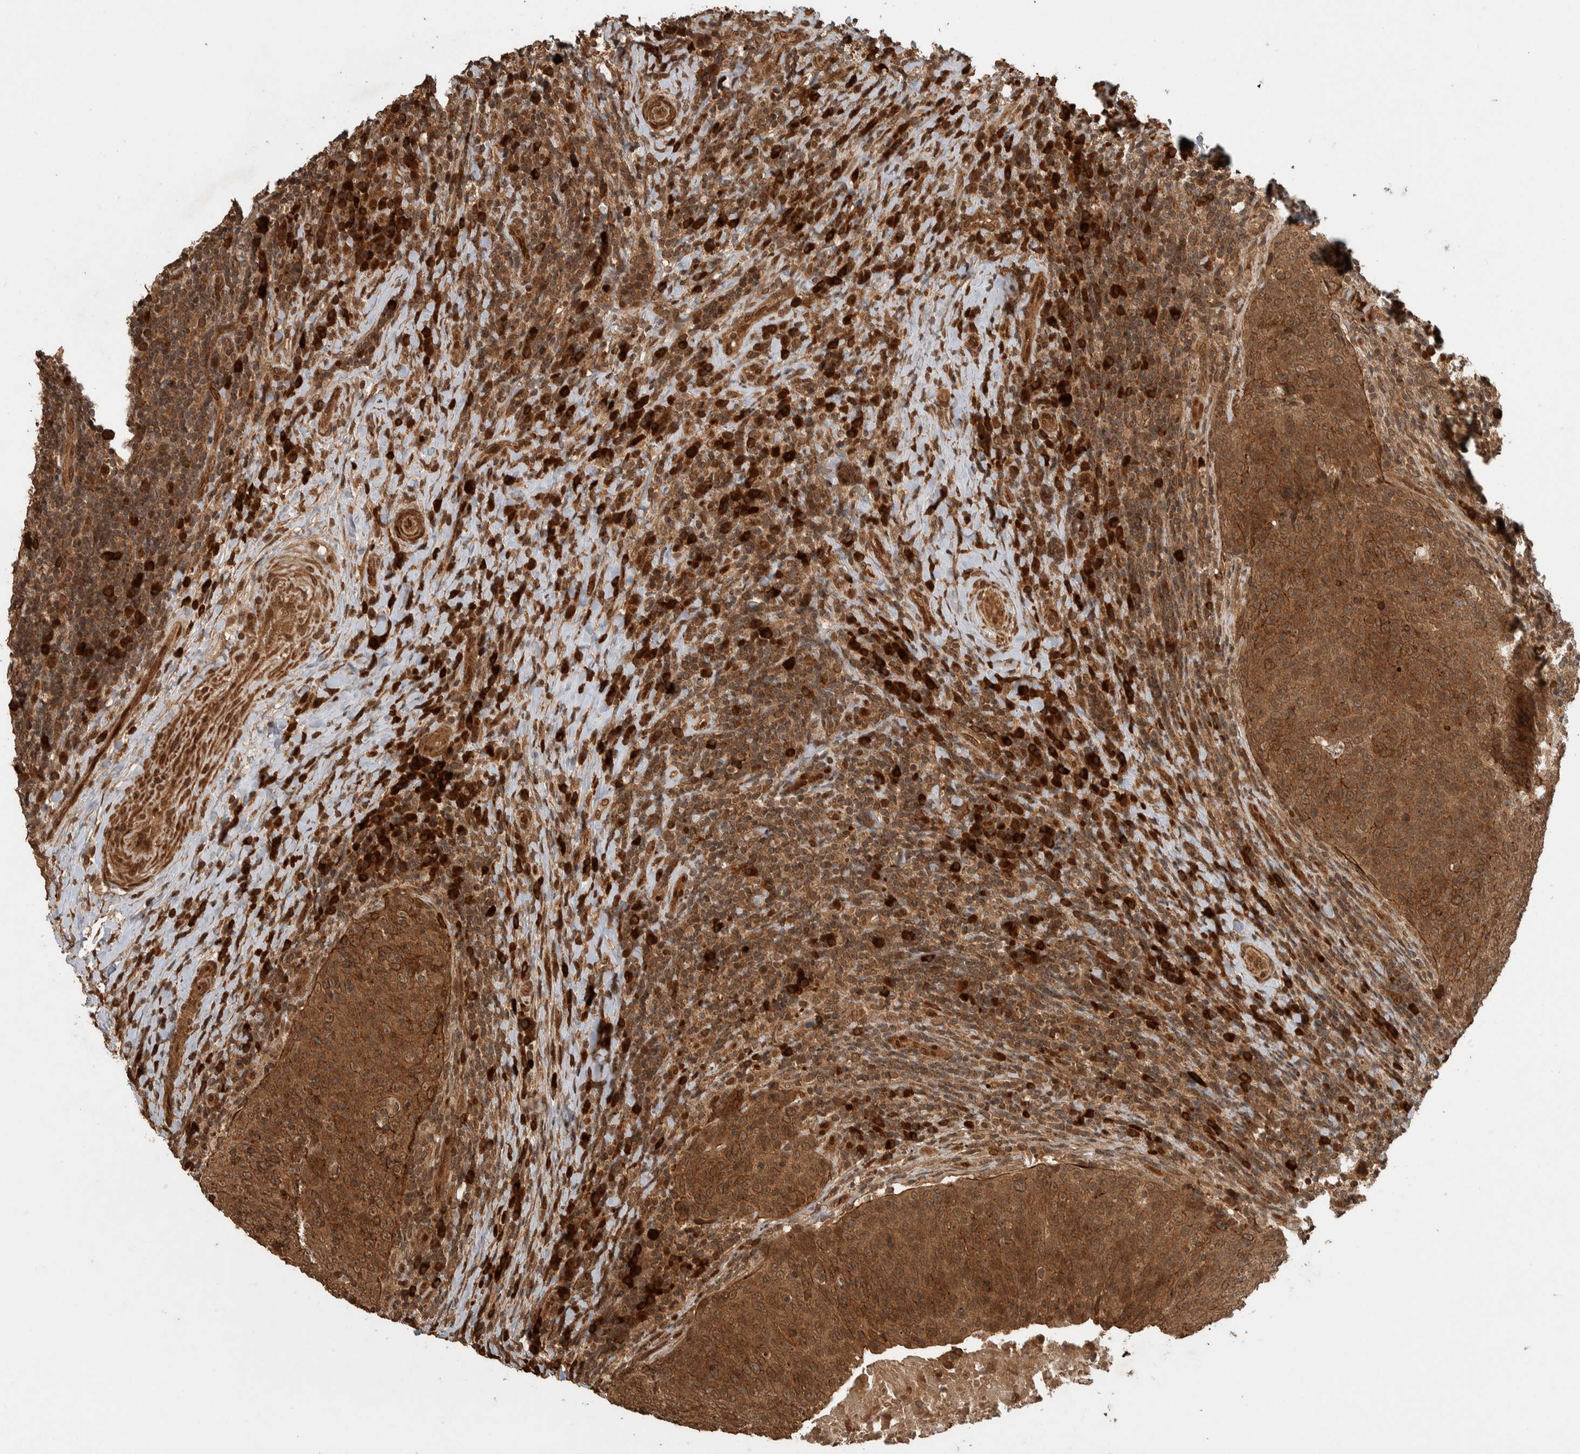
{"staining": {"intensity": "moderate", "quantity": ">75%", "location": "cytoplasmic/membranous"}, "tissue": "head and neck cancer", "cell_type": "Tumor cells", "image_type": "cancer", "snomed": [{"axis": "morphology", "description": "Squamous cell carcinoma, NOS"}, {"axis": "morphology", "description": "Squamous cell carcinoma, metastatic, NOS"}, {"axis": "topography", "description": "Lymph node"}, {"axis": "topography", "description": "Head-Neck"}], "caption": "Human head and neck cancer stained with a brown dye shows moderate cytoplasmic/membranous positive positivity in approximately >75% of tumor cells.", "gene": "CNTROB", "patient": {"sex": "male", "age": 62}}